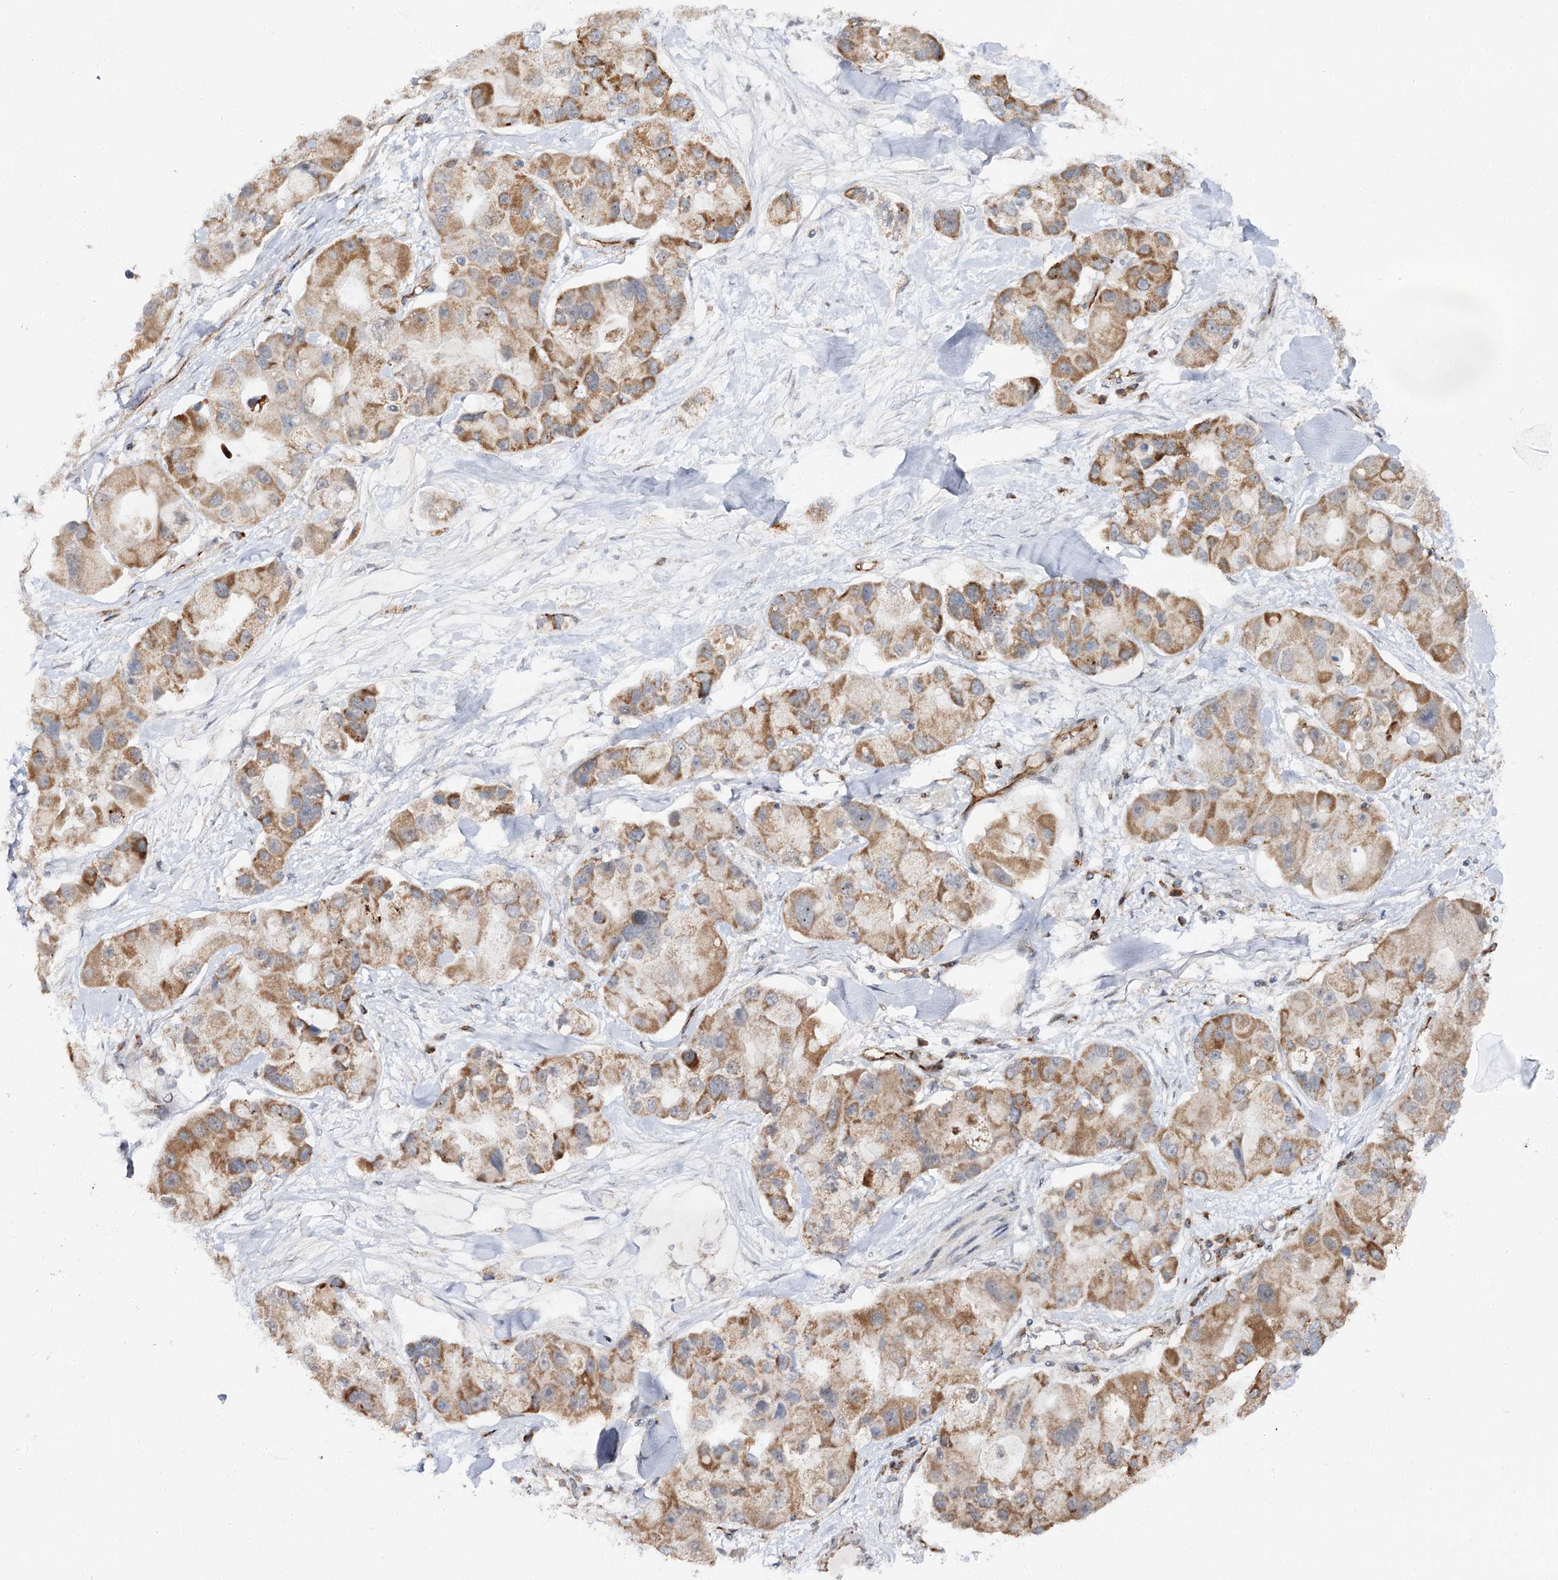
{"staining": {"intensity": "moderate", "quantity": ">75%", "location": "cytoplasmic/membranous"}, "tissue": "lung cancer", "cell_type": "Tumor cells", "image_type": "cancer", "snomed": [{"axis": "morphology", "description": "Adenocarcinoma, NOS"}, {"axis": "topography", "description": "Lung"}], "caption": "A micrograph of human lung cancer stained for a protein shows moderate cytoplasmic/membranous brown staining in tumor cells. (IHC, brightfield microscopy, high magnification).", "gene": "CBR4", "patient": {"sex": "female", "age": 54}}